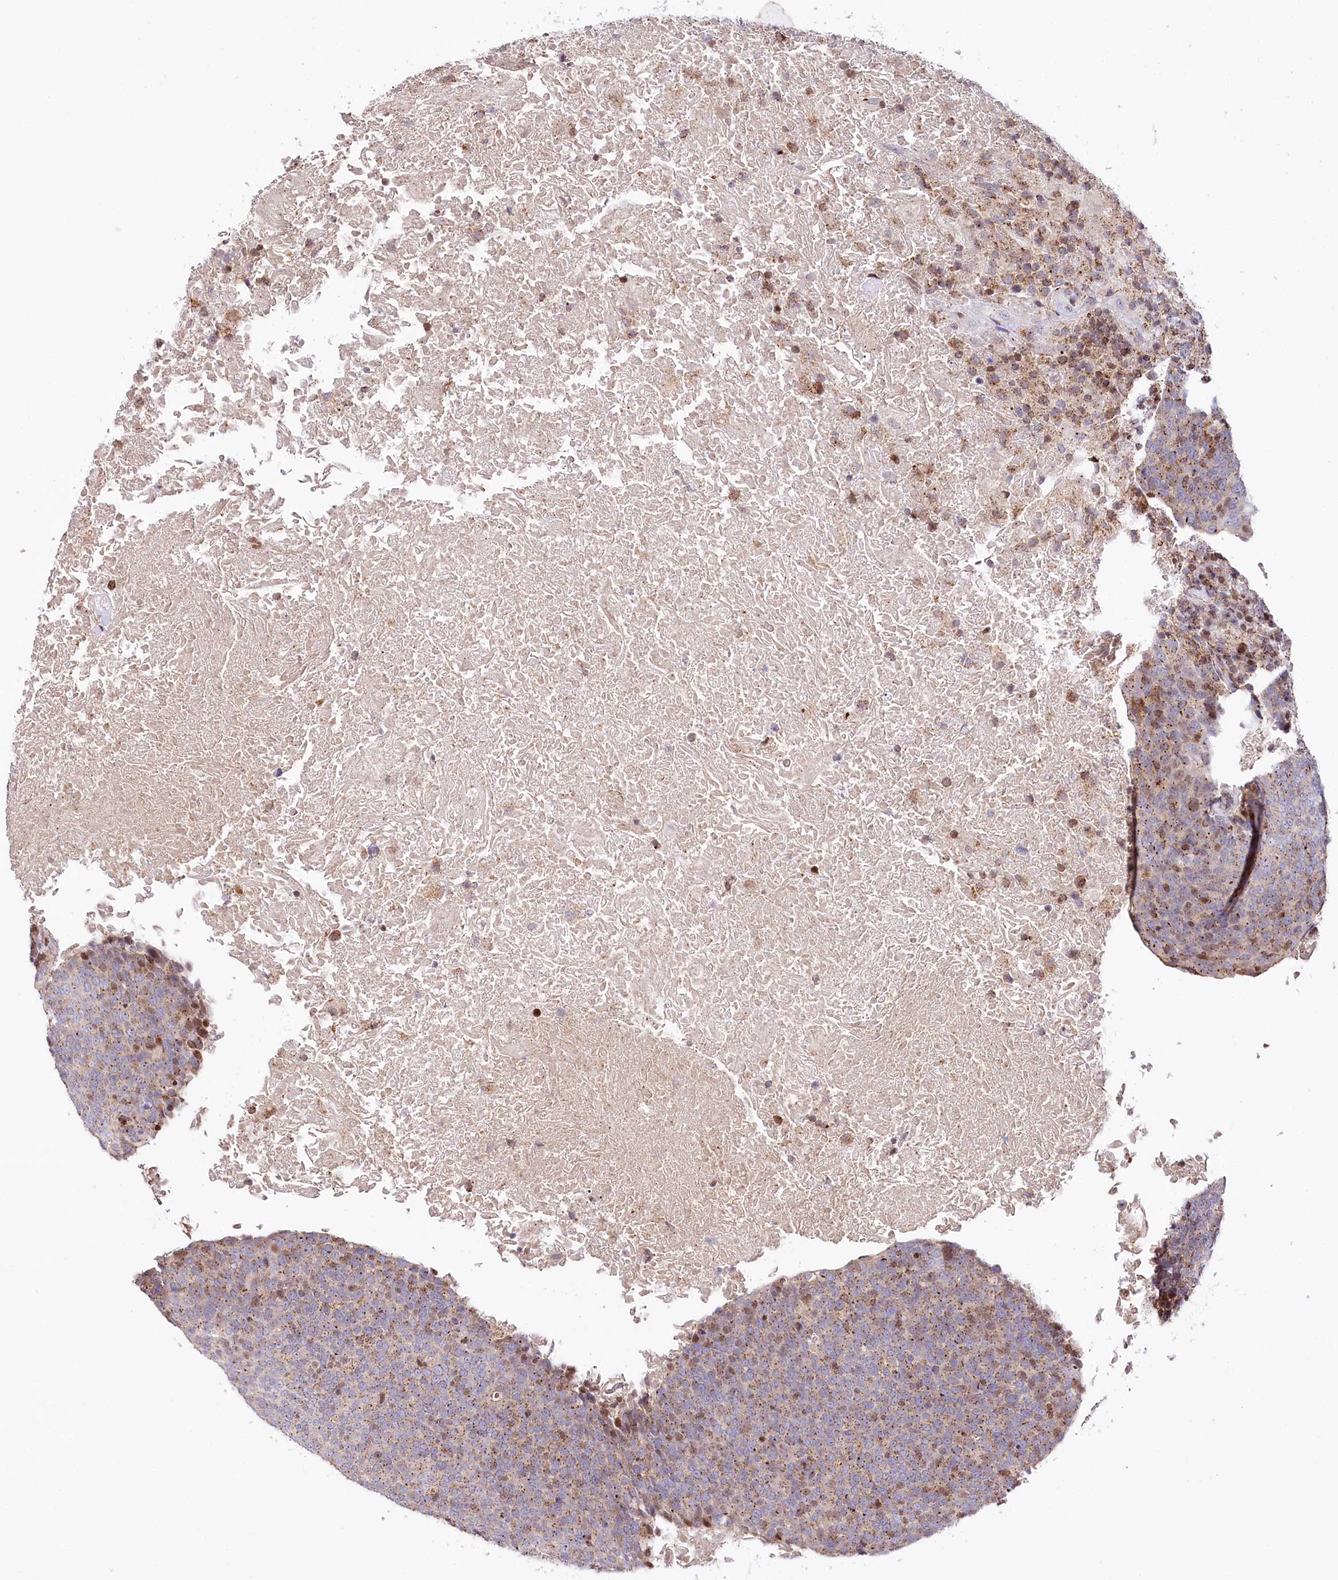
{"staining": {"intensity": "moderate", "quantity": "<25%", "location": "cytoplasmic/membranous"}, "tissue": "head and neck cancer", "cell_type": "Tumor cells", "image_type": "cancer", "snomed": [{"axis": "morphology", "description": "Squamous cell carcinoma, NOS"}, {"axis": "morphology", "description": "Squamous cell carcinoma, metastatic, NOS"}, {"axis": "topography", "description": "Lymph node"}, {"axis": "topography", "description": "Head-Neck"}], "caption": "This micrograph reveals immunohistochemistry (IHC) staining of human head and neck squamous cell carcinoma, with low moderate cytoplasmic/membranous positivity in about <25% of tumor cells.", "gene": "ZFYVE27", "patient": {"sex": "male", "age": 62}}